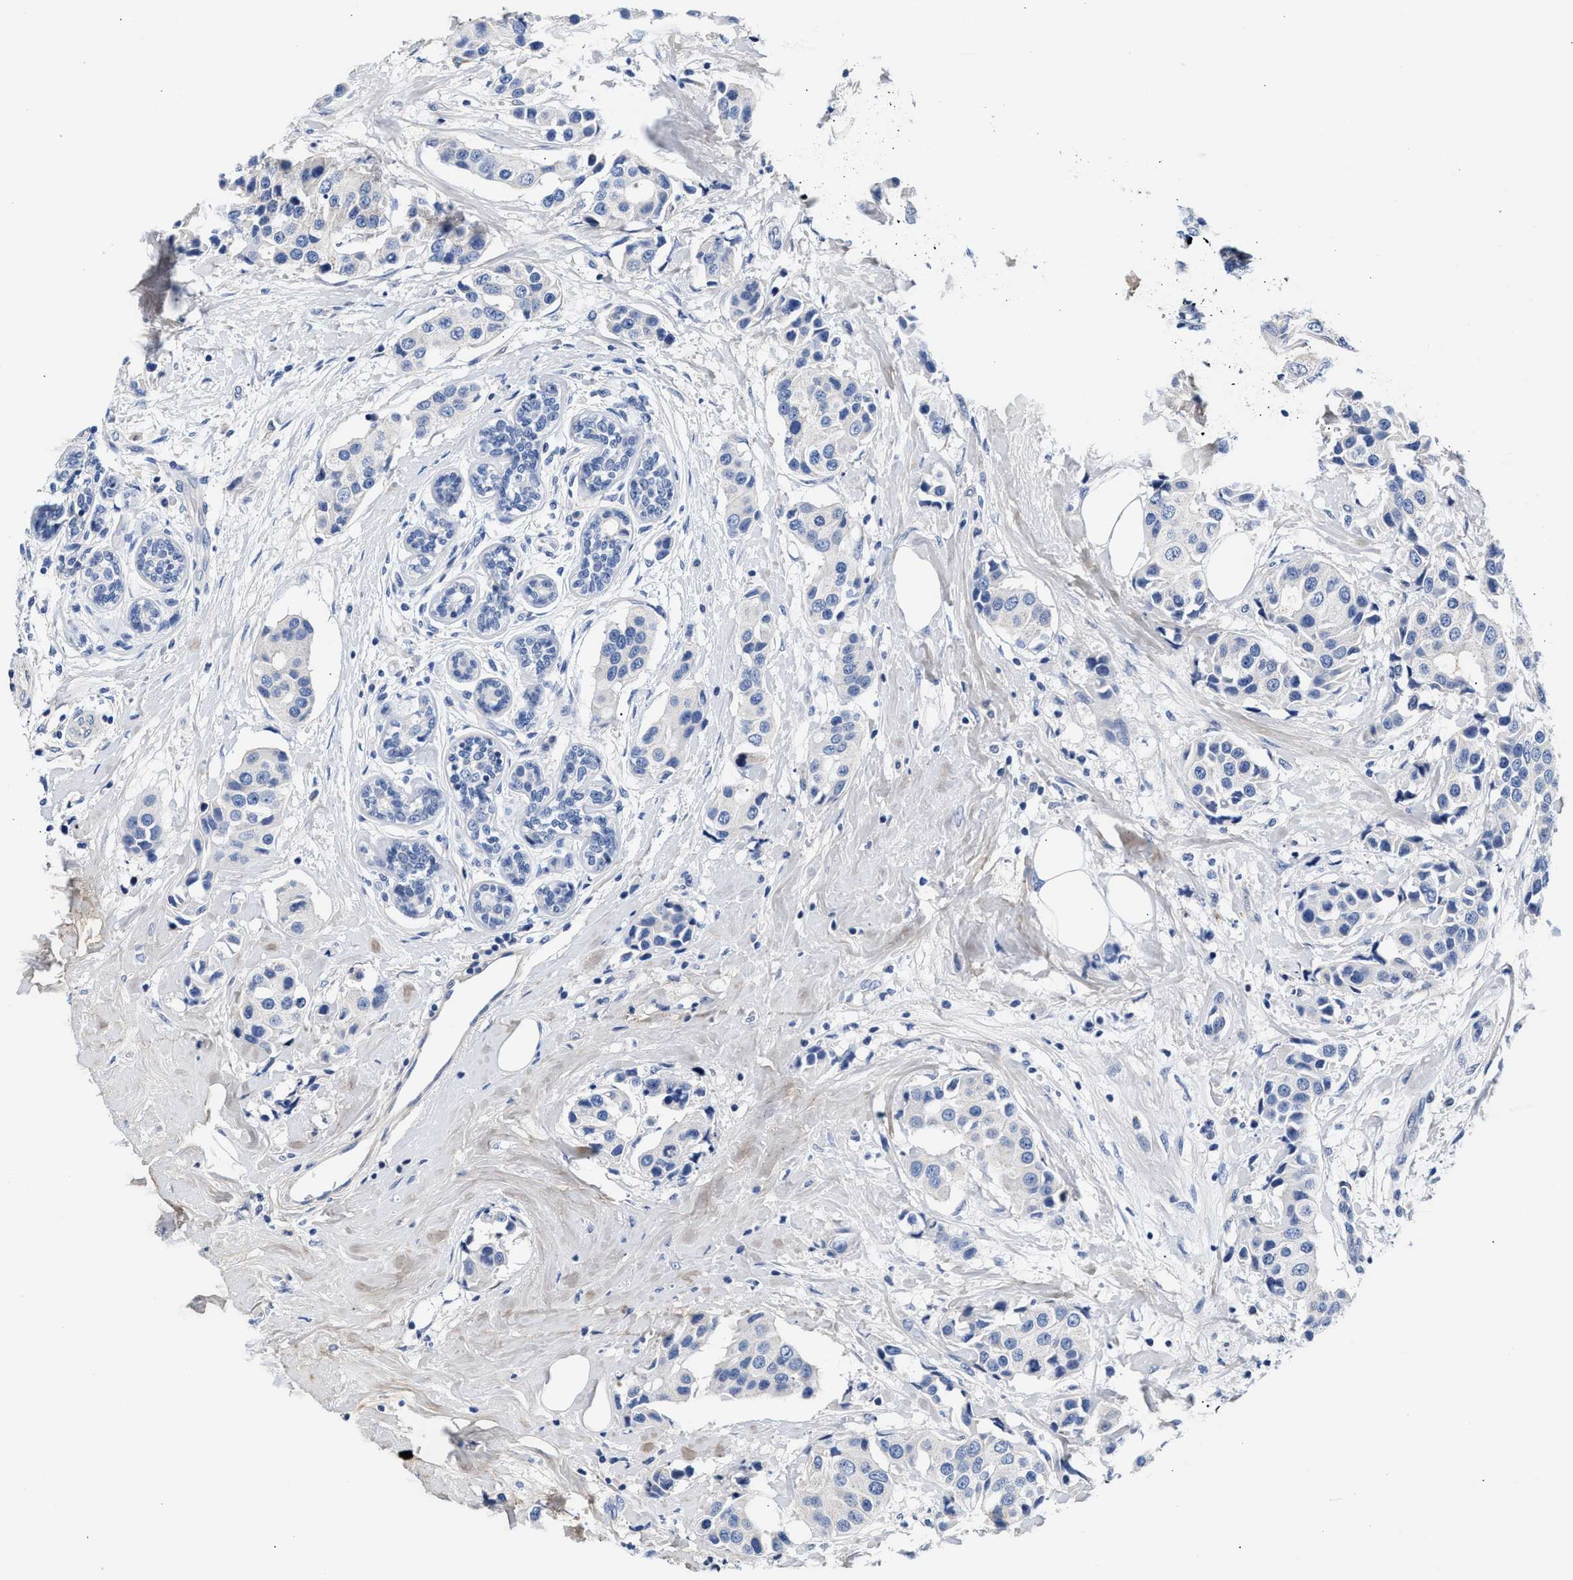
{"staining": {"intensity": "negative", "quantity": "none", "location": "none"}, "tissue": "breast cancer", "cell_type": "Tumor cells", "image_type": "cancer", "snomed": [{"axis": "morphology", "description": "Normal tissue, NOS"}, {"axis": "morphology", "description": "Duct carcinoma"}, {"axis": "topography", "description": "Breast"}], "caption": "A photomicrograph of intraductal carcinoma (breast) stained for a protein displays no brown staining in tumor cells. (Stains: DAB IHC with hematoxylin counter stain, Microscopy: brightfield microscopy at high magnification).", "gene": "ACTL7B", "patient": {"sex": "female", "age": 39}}